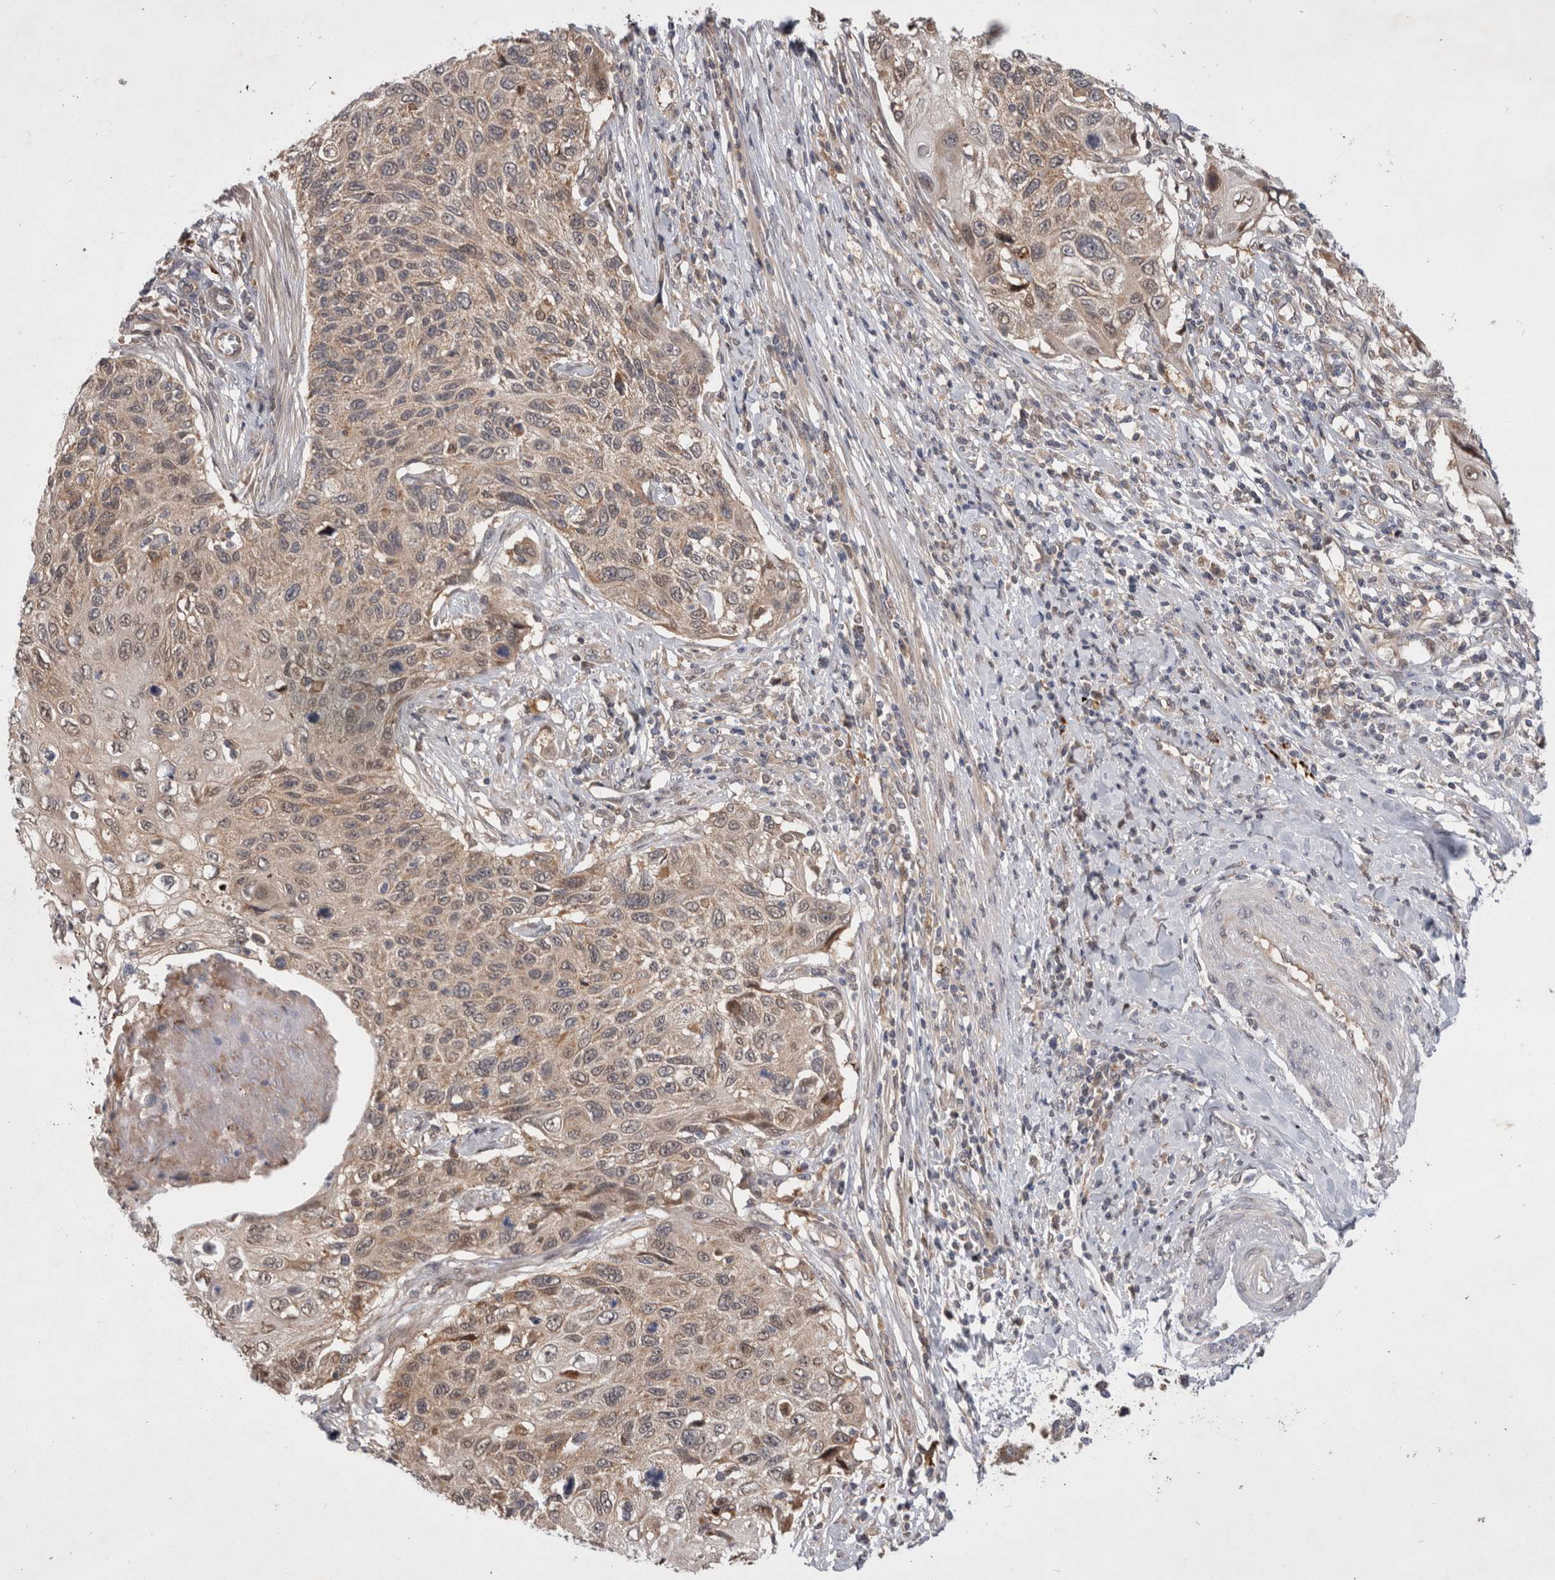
{"staining": {"intensity": "weak", "quantity": ">75%", "location": "cytoplasmic/membranous"}, "tissue": "cervical cancer", "cell_type": "Tumor cells", "image_type": "cancer", "snomed": [{"axis": "morphology", "description": "Squamous cell carcinoma, NOS"}, {"axis": "topography", "description": "Cervix"}], "caption": "Squamous cell carcinoma (cervical) tissue exhibits weak cytoplasmic/membranous positivity in about >75% of tumor cells", "gene": "MRPL37", "patient": {"sex": "female", "age": 70}}